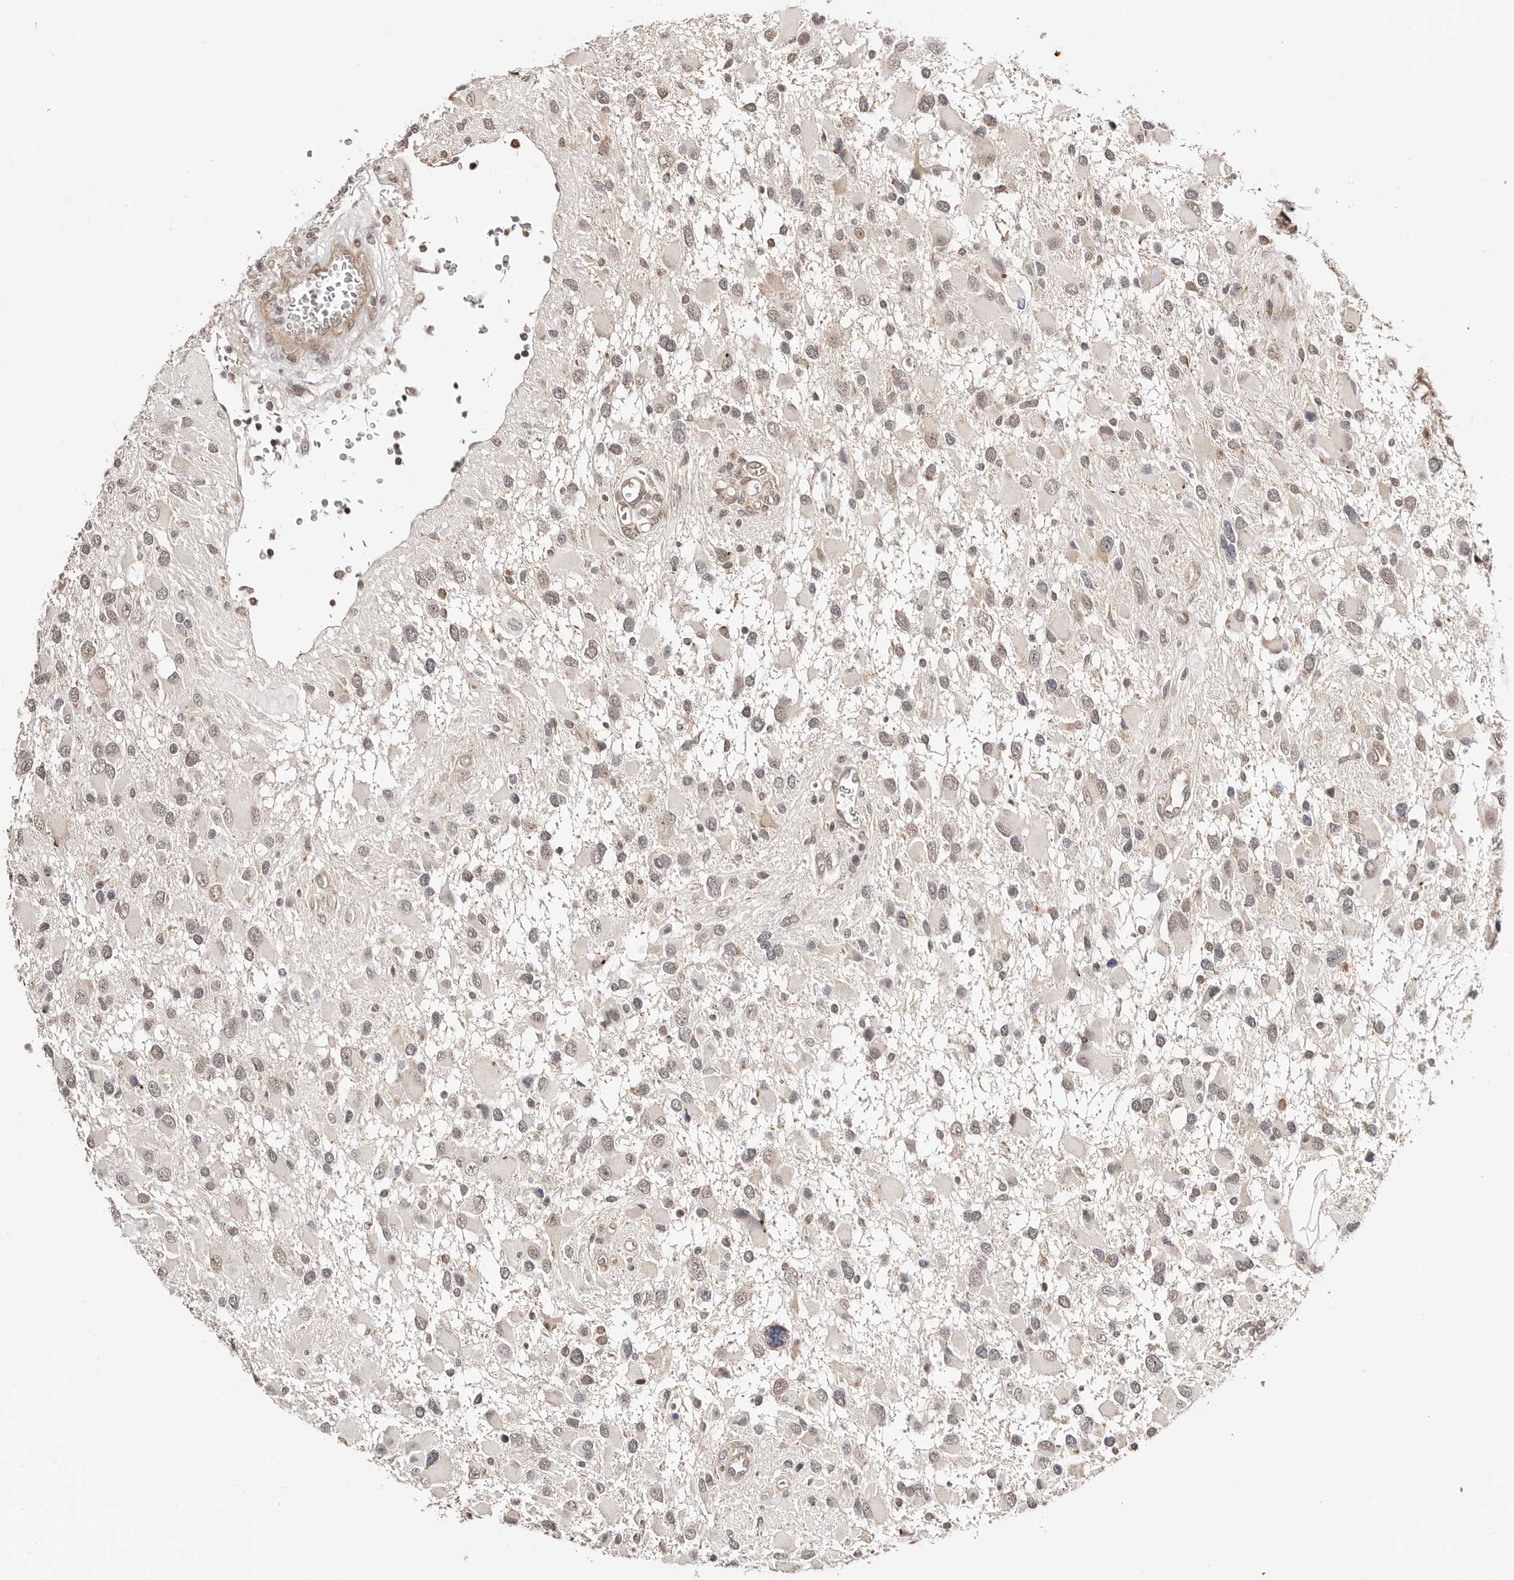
{"staining": {"intensity": "weak", "quantity": "<25%", "location": "nuclear"}, "tissue": "glioma", "cell_type": "Tumor cells", "image_type": "cancer", "snomed": [{"axis": "morphology", "description": "Glioma, malignant, High grade"}, {"axis": "topography", "description": "Brain"}], "caption": "The image demonstrates no significant expression in tumor cells of malignant glioma (high-grade).", "gene": "CTNNBL1", "patient": {"sex": "male", "age": 53}}